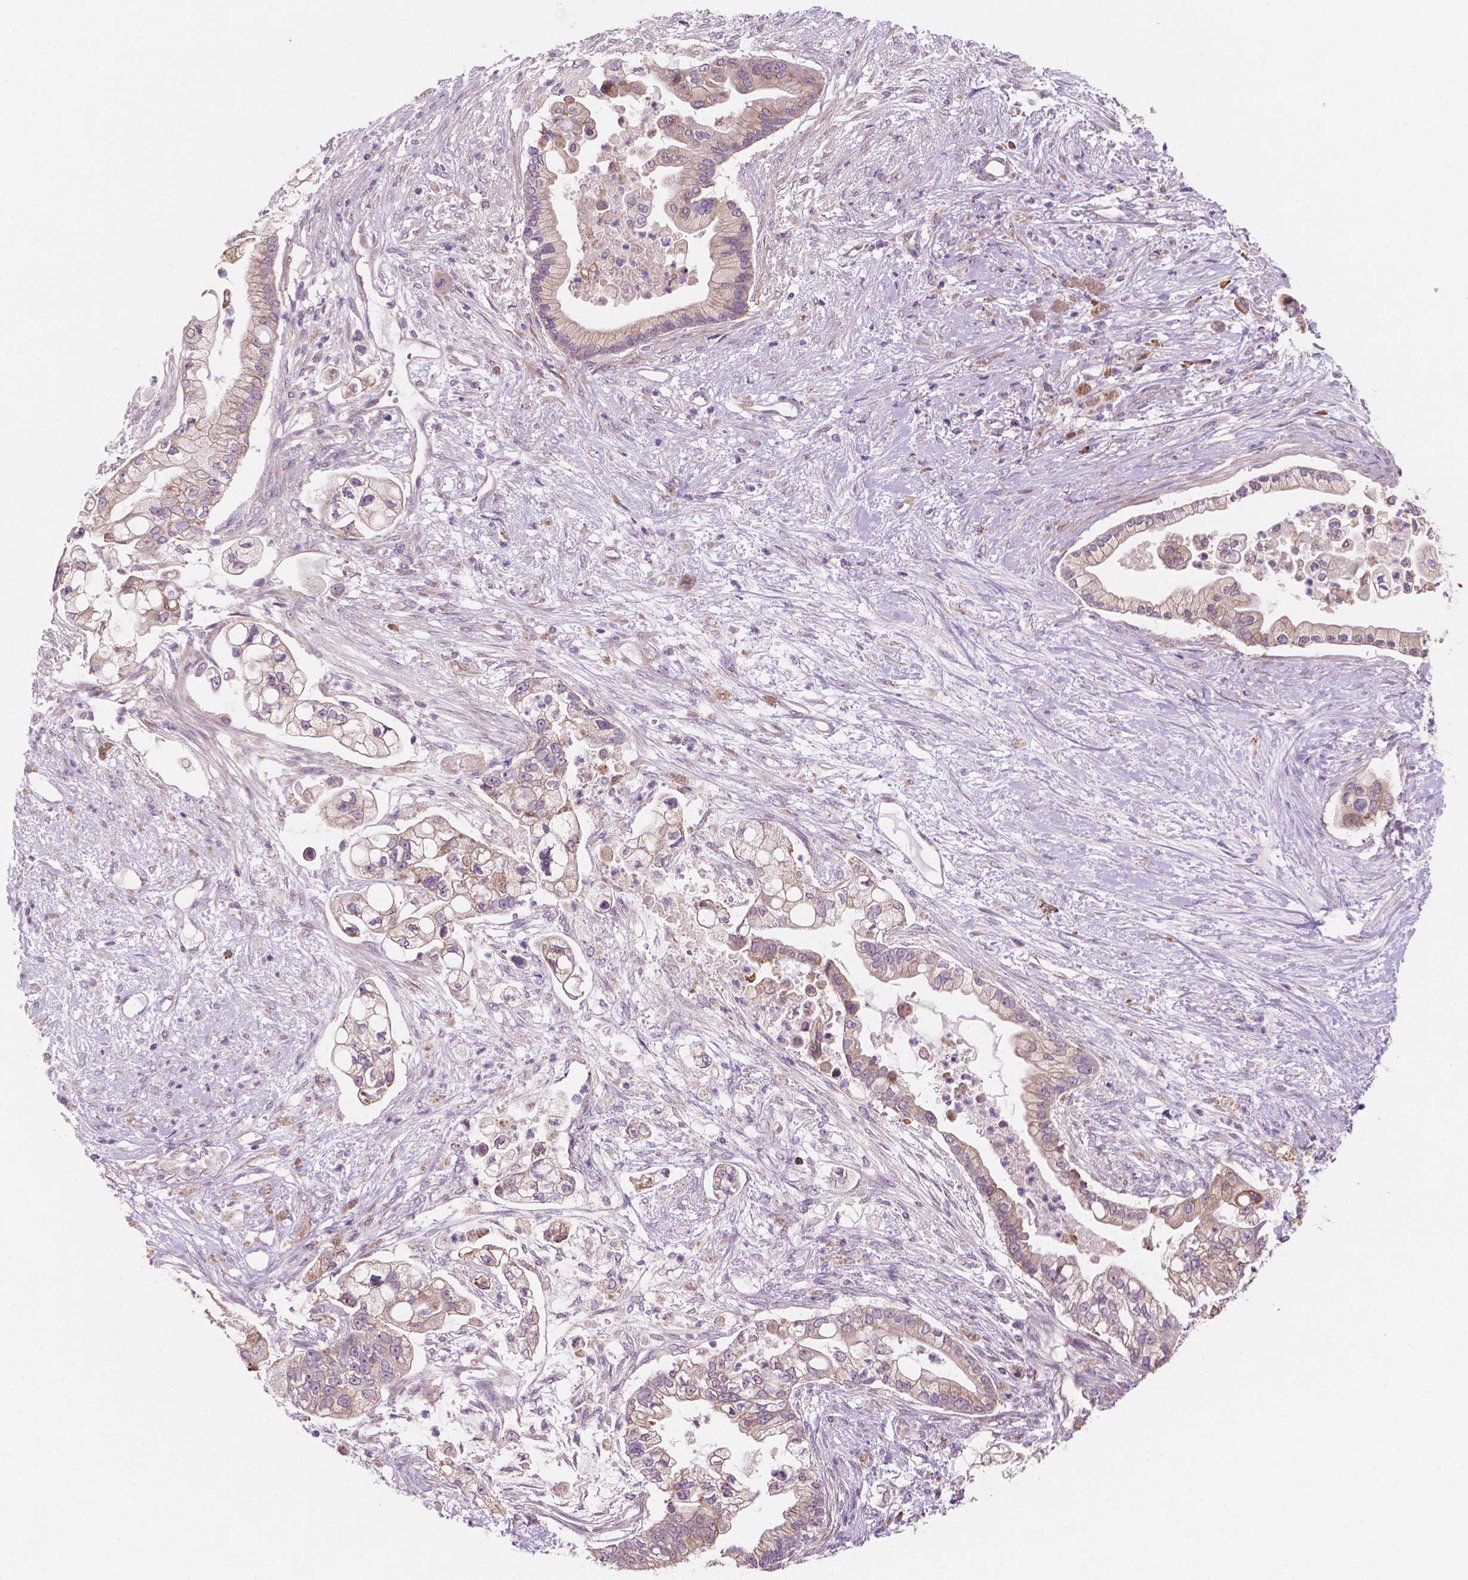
{"staining": {"intensity": "weak", "quantity": ">75%", "location": "cytoplasmic/membranous"}, "tissue": "pancreatic cancer", "cell_type": "Tumor cells", "image_type": "cancer", "snomed": [{"axis": "morphology", "description": "Adenocarcinoma, NOS"}, {"axis": "topography", "description": "Pancreas"}], "caption": "Protein expression analysis of pancreatic cancer exhibits weak cytoplasmic/membranous positivity in approximately >75% of tumor cells. (DAB IHC with brightfield microscopy, high magnification).", "gene": "LRP1B", "patient": {"sex": "female", "age": 69}}